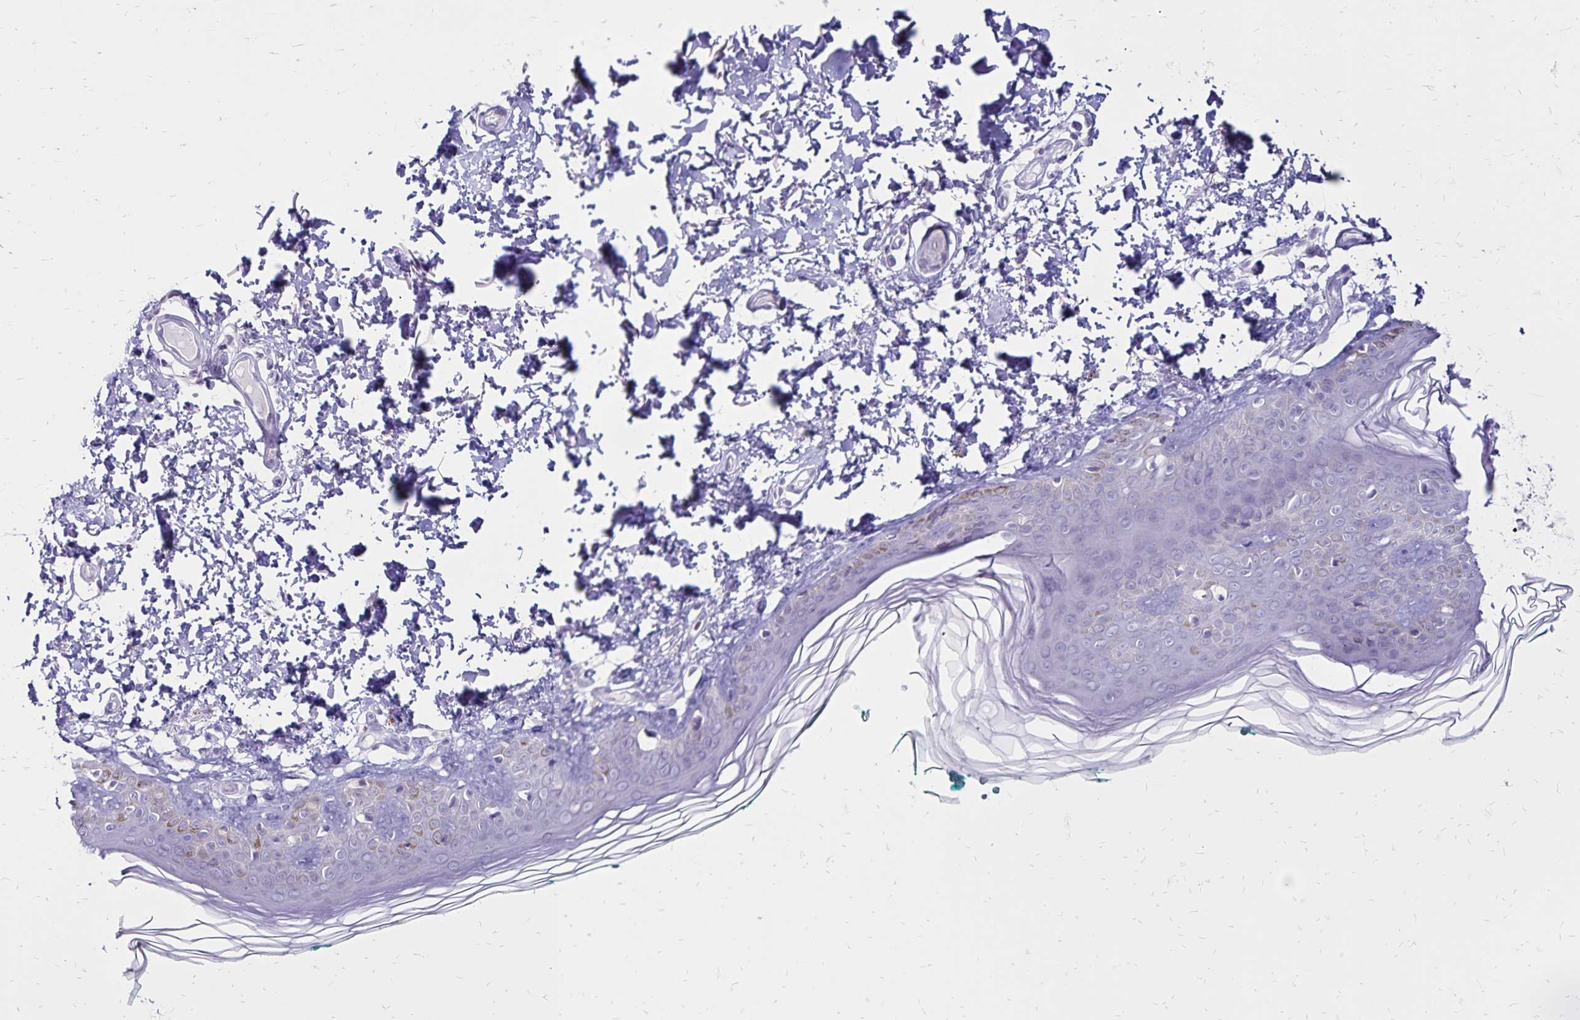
{"staining": {"intensity": "negative", "quantity": "none", "location": "none"}, "tissue": "skin", "cell_type": "Fibroblasts", "image_type": "normal", "snomed": [{"axis": "morphology", "description": "Normal tissue, NOS"}, {"axis": "topography", "description": "Skin"}, {"axis": "topography", "description": "Peripheral nerve tissue"}], "caption": "This is an IHC photomicrograph of unremarkable human skin. There is no expression in fibroblasts.", "gene": "SH3GL3", "patient": {"sex": "female", "age": 45}}